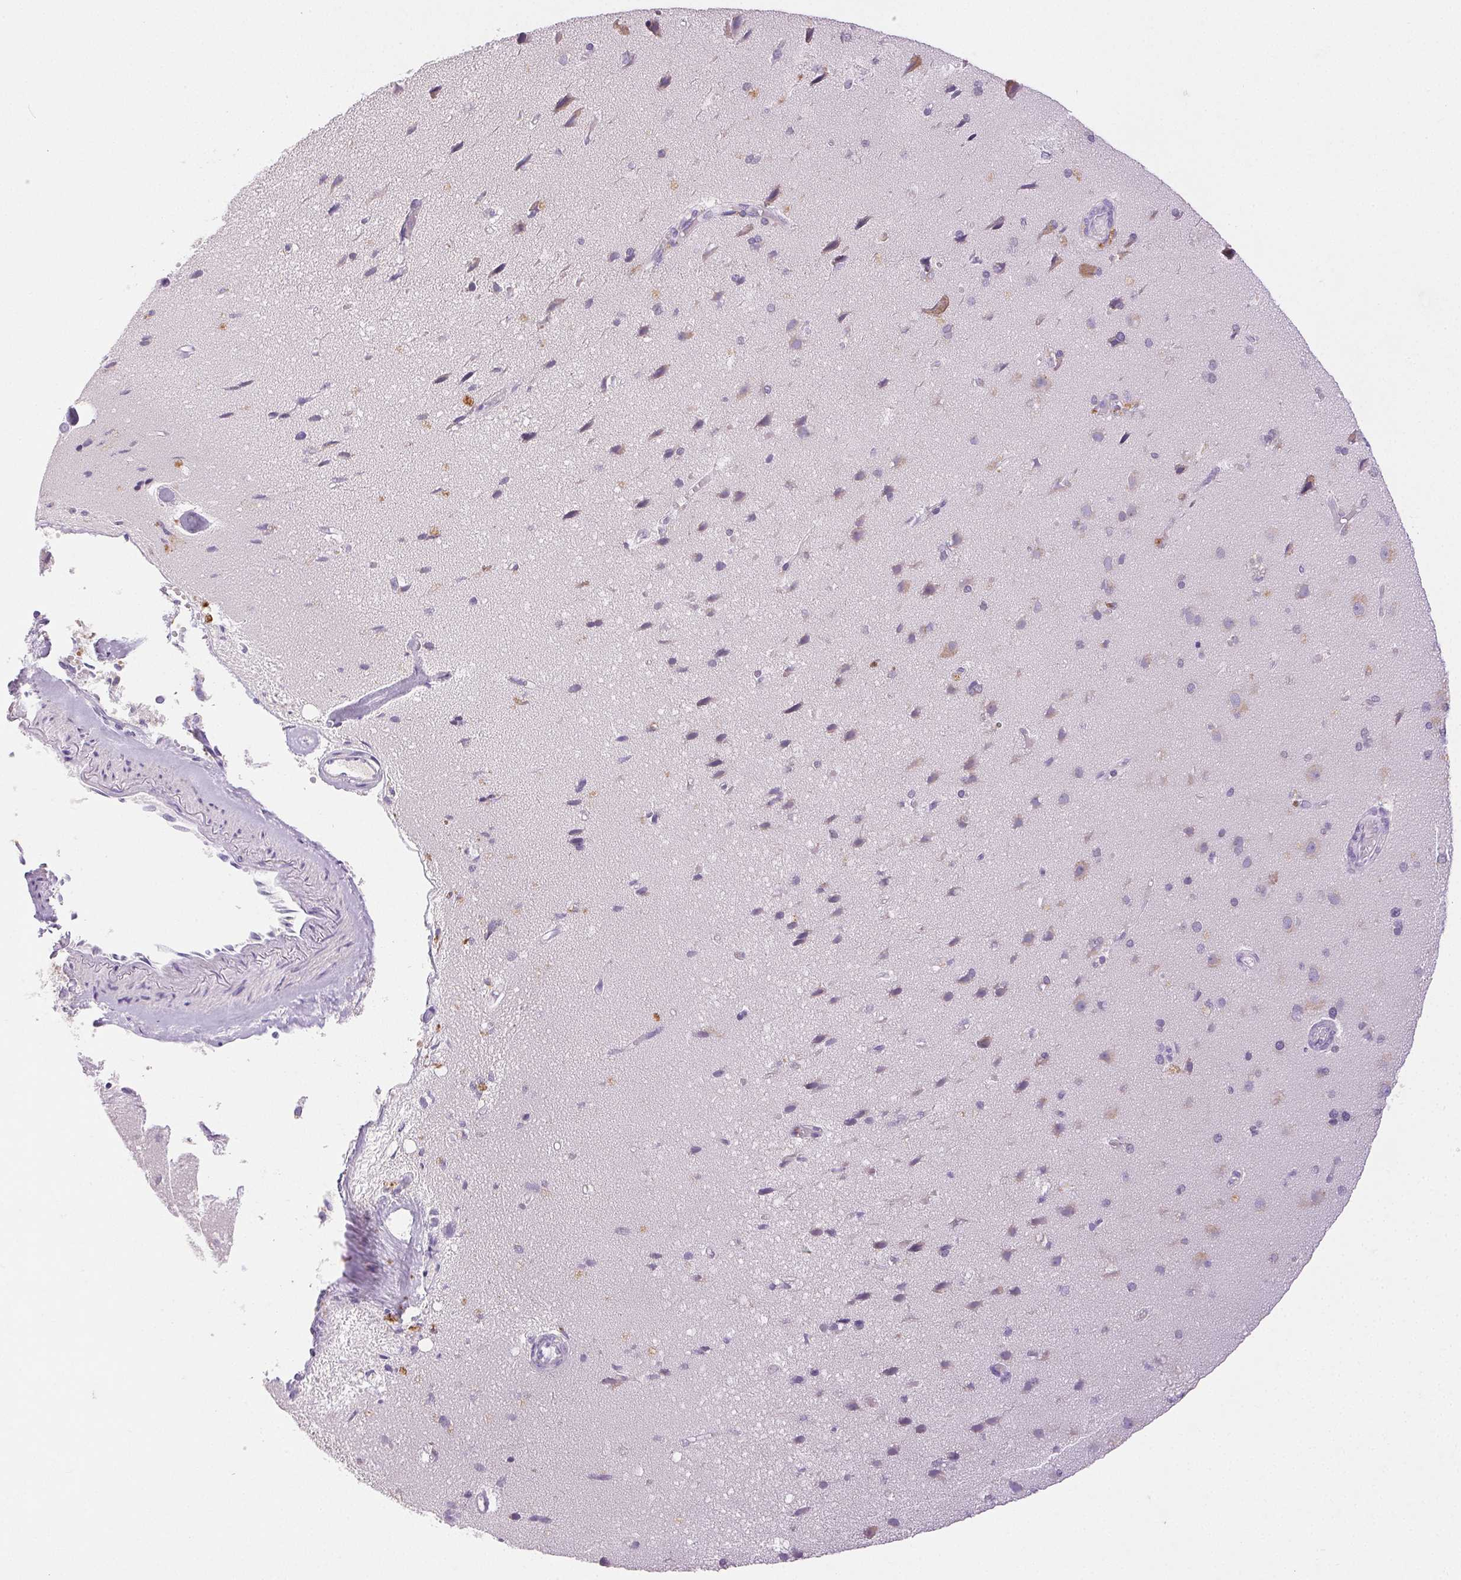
{"staining": {"intensity": "negative", "quantity": "none", "location": "none"}, "tissue": "cerebral cortex", "cell_type": "Endothelial cells", "image_type": "normal", "snomed": [{"axis": "morphology", "description": "Normal tissue, NOS"}, {"axis": "morphology", "description": "Glioma, malignant, High grade"}, {"axis": "topography", "description": "Cerebral cortex"}], "caption": "This micrograph is of unremarkable cerebral cortex stained with immunohistochemistry (IHC) to label a protein in brown with the nuclei are counter-stained blue. There is no staining in endothelial cells. Nuclei are stained in blue.", "gene": "EMX2", "patient": {"sex": "male", "age": 71}}